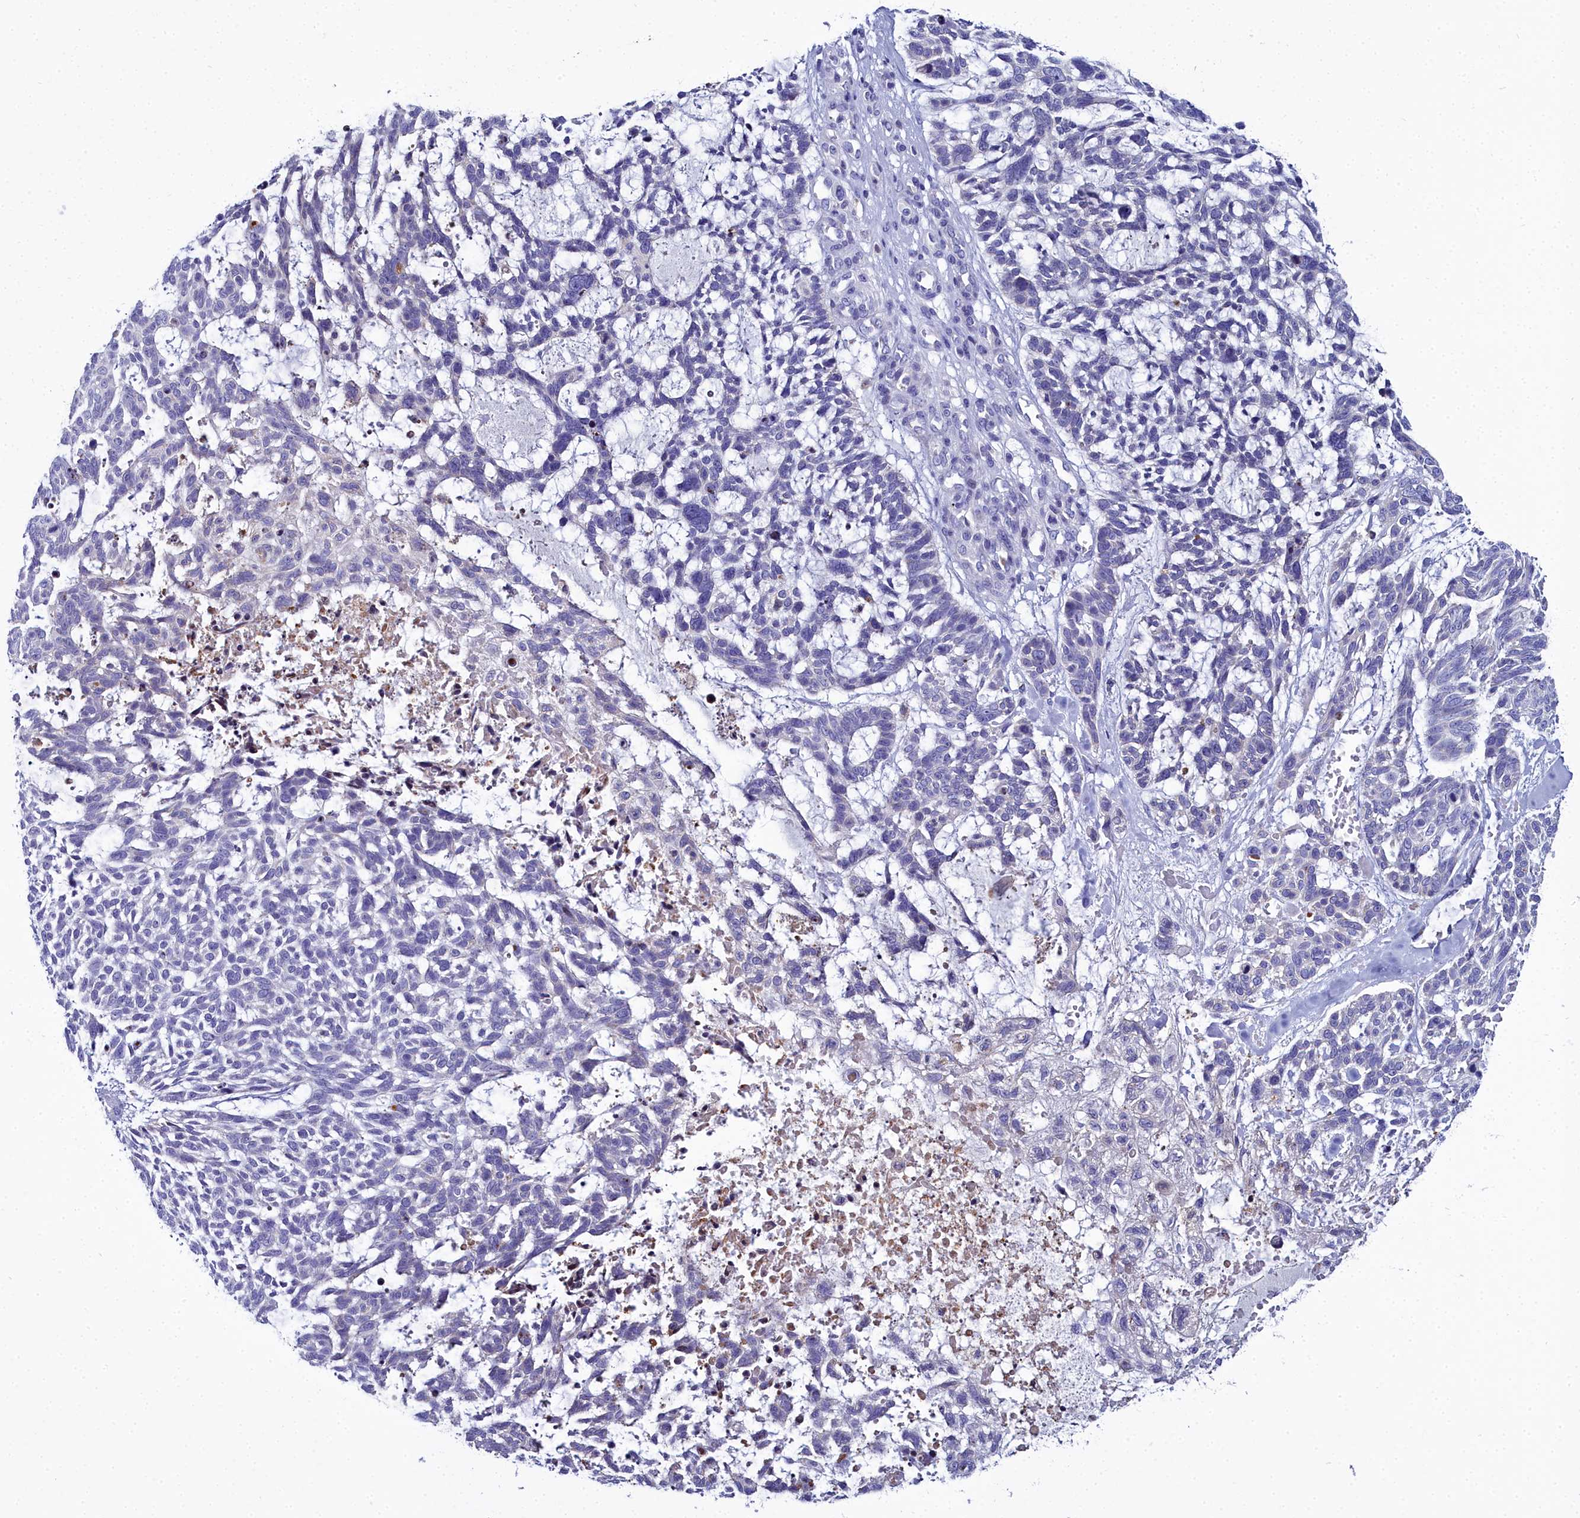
{"staining": {"intensity": "negative", "quantity": "none", "location": "none"}, "tissue": "skin cancer", "cell_type": "Tumor cells", "image_type": "cancer", "snomed": [{"axis": "morphology", "description": "Basal cell carcinoma"}, {"axis": "topography", "description": "Skin"}], "caption": "Immunohistochemical staining of skin cancer demonstrates no significant expression in tumor cells.", "gene": "ELAPOR2", "patient": {"sex": "male", "age": 88}}